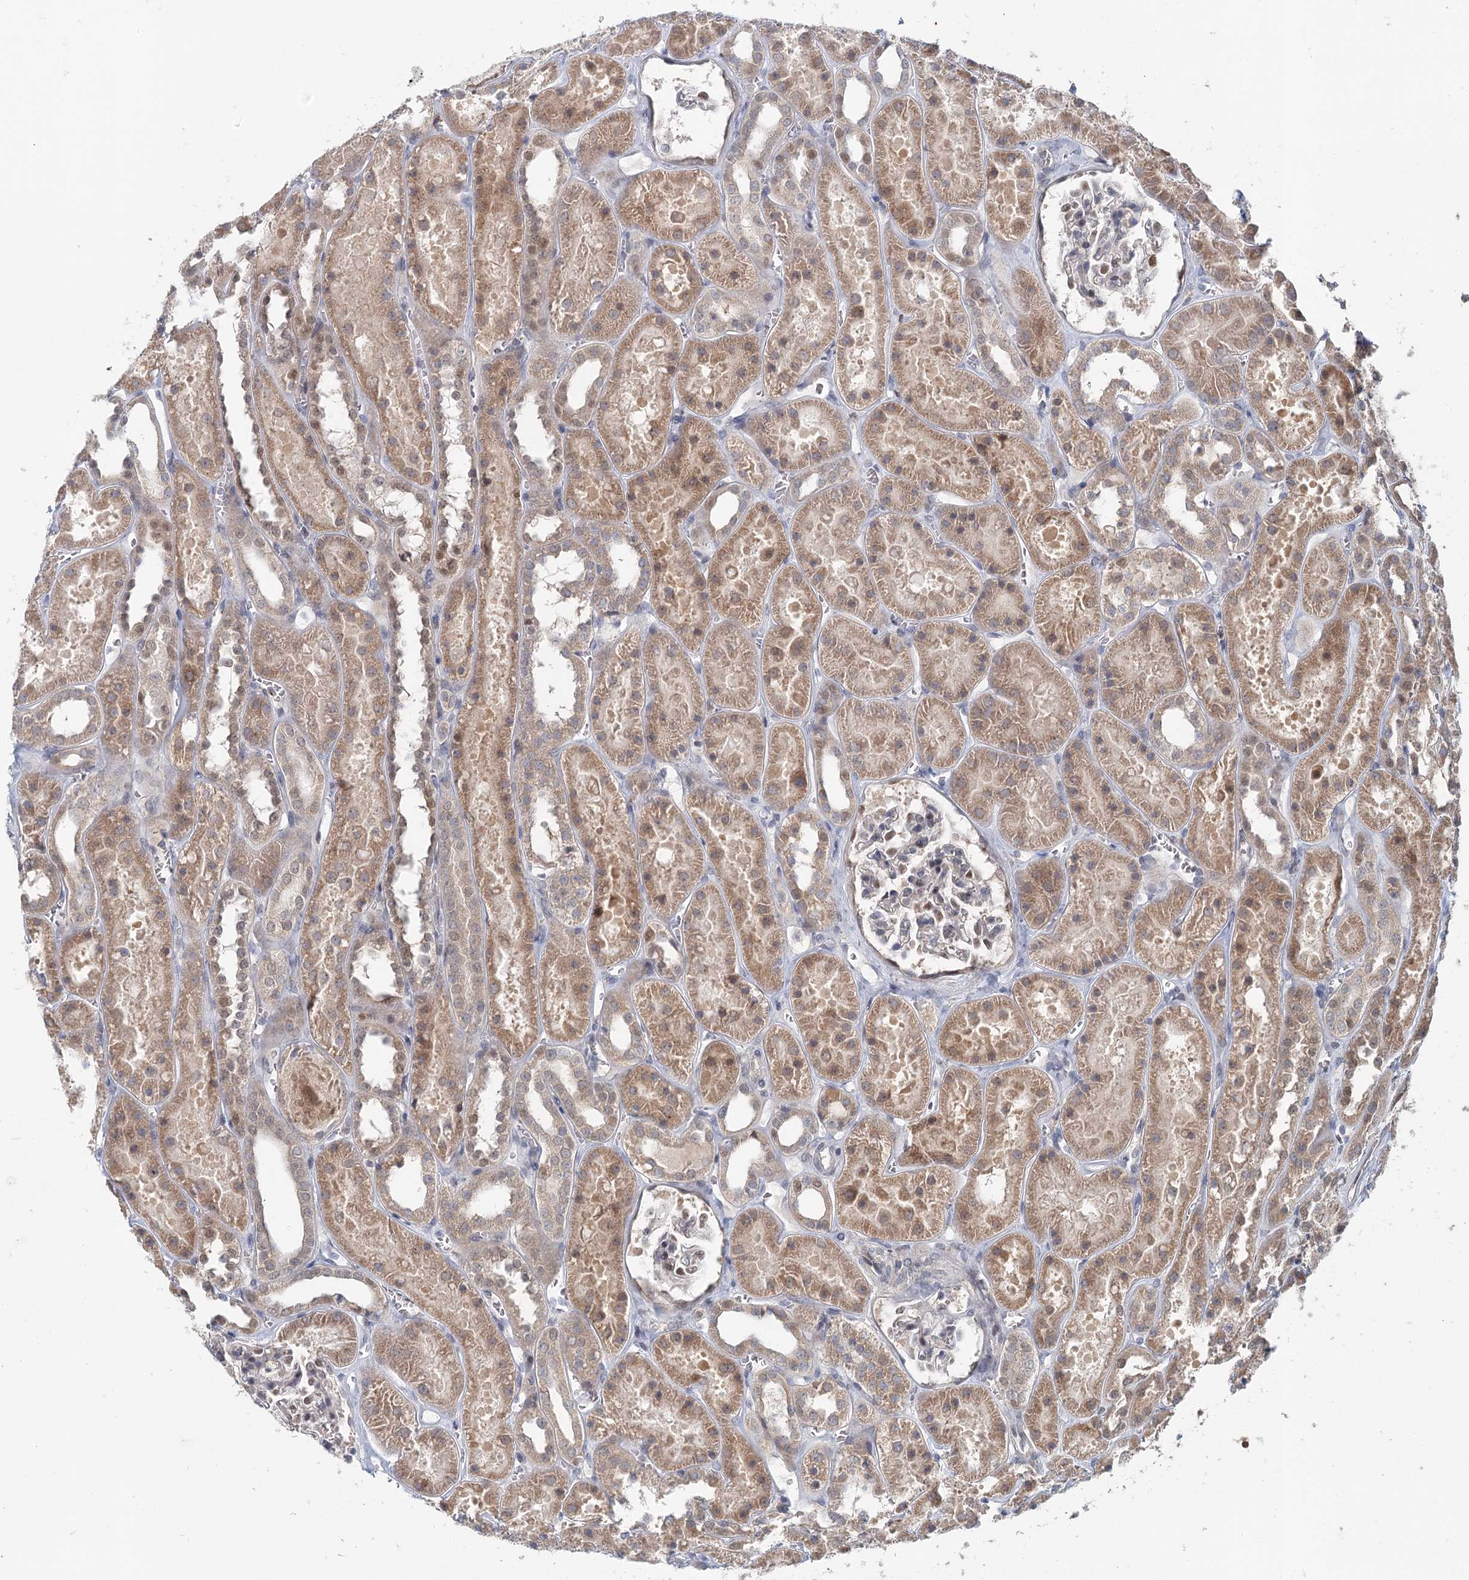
{"staining": {"intensity": "strong", "quantity": "<25%", "location": "nuclear"}, "tissue": "kidney", "cell_type": "Cells in glomeruli", "image_type": "normal", "snomed": [{"axis": "morphology", "description": "Normal tissue, NOS"}, {"axis": "topography", "description": "Kidney"}], "caption": "Kidney stained with DAB (3,3'-diaminobenzidine) IHC exhibits medium levels of strong nuclear expression in approximately <25% of cells in glomeruli. (Stains: DAB in brown, nuclei in blue, Microscopy: brightfield microscopy at high magnification).", "gene": "ADK", "patient": {"sex": "female", "age": 41}}